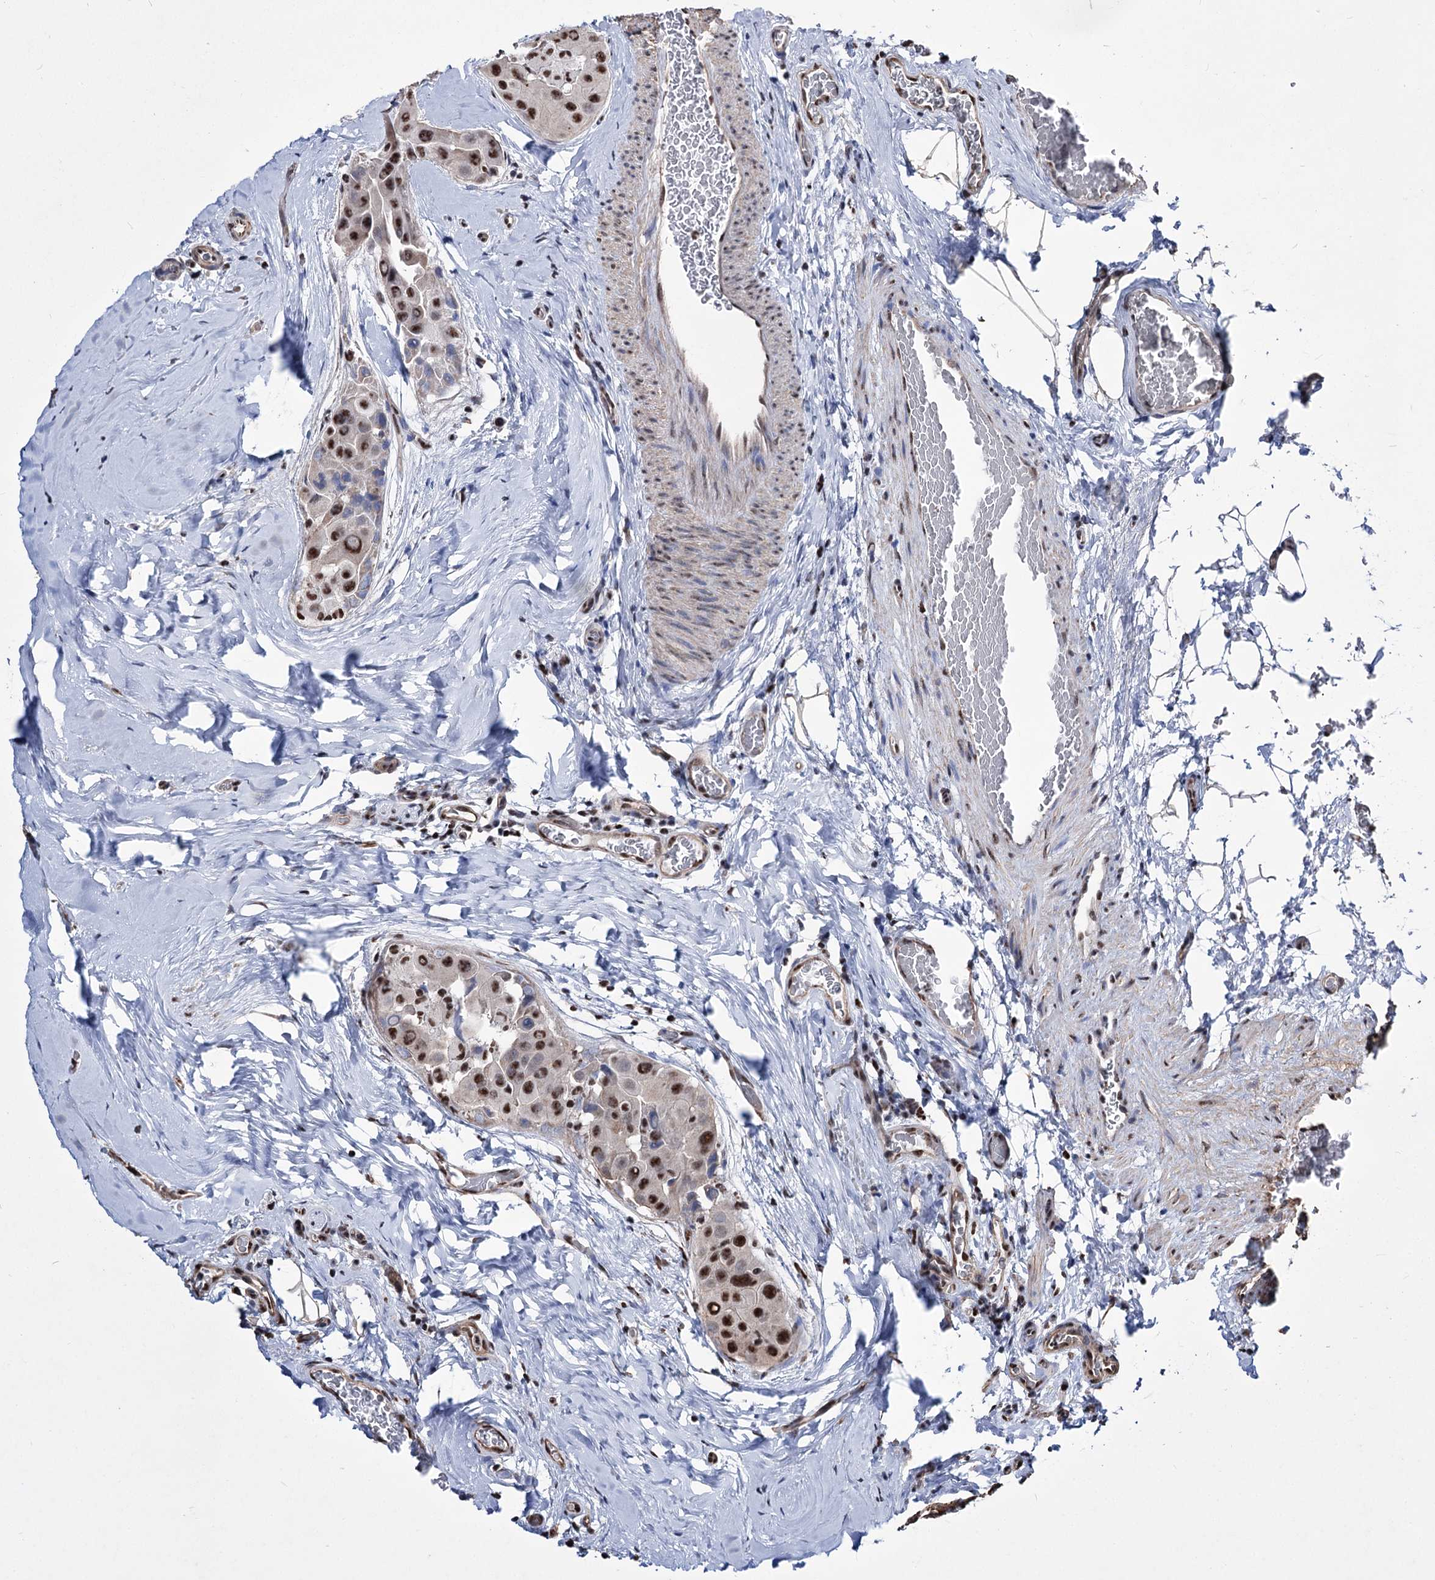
{"staining": {"intensity": "strong", "quantity": "25%-75%", "location": "nuclear"}, "tissue": "thyroid cancer", "cell_type": "Tumor cells", "image_type": "cancer", "snomed": [{"axis": "morphology", "description": "Papillary adenocarcinoma, NOS"}, {"axis": "topography", "description": "Thyroid gland"}], "caption": "A high amount of strong nuclear positivity is seen in about 25%-75% of tumor cells in thyroid papillary adenocarcinoma tissue.", "gene": "CHMP7", "patient": {"sex": "male", "age": 33}}